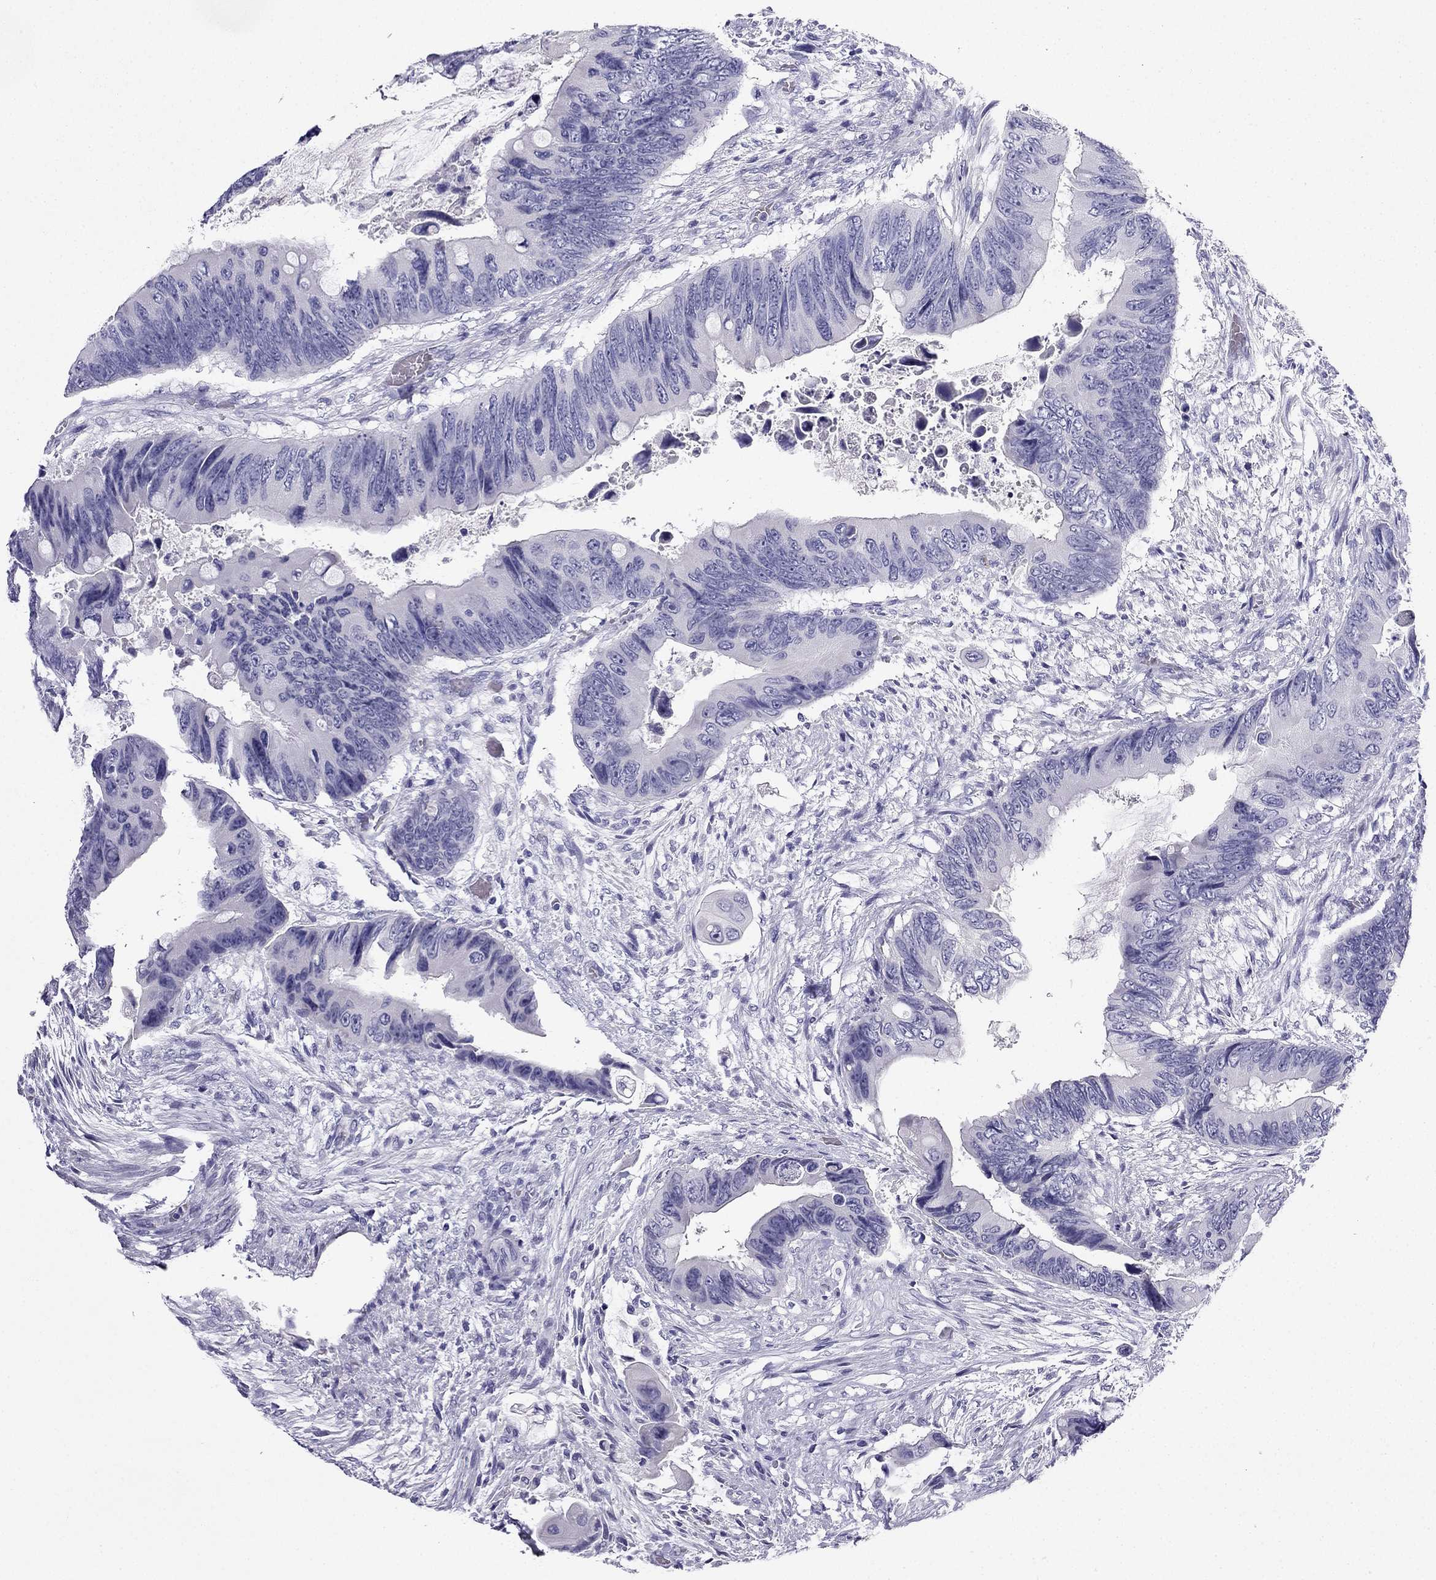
{"staining": {"intensity": "negative", "quantity": "none", "location": "none"}, "tissue": "colorectal cancer", "cell_type": "Tumor cells", "image_type": "cancer", "snomed": [{"axis": "morphology", "description": "Adenocarcinoma, NOS"}, {"axis": "topography", "description": "Rectum"}], "caption": "DAB (3,3'-diaminobenzidine) immunohistochemical staining of colorectal adenocarcinoma reveals no significant positivity in tumor cells.", "gene": "NPTX1", "patient": {"sex": "male", "age": 63}}